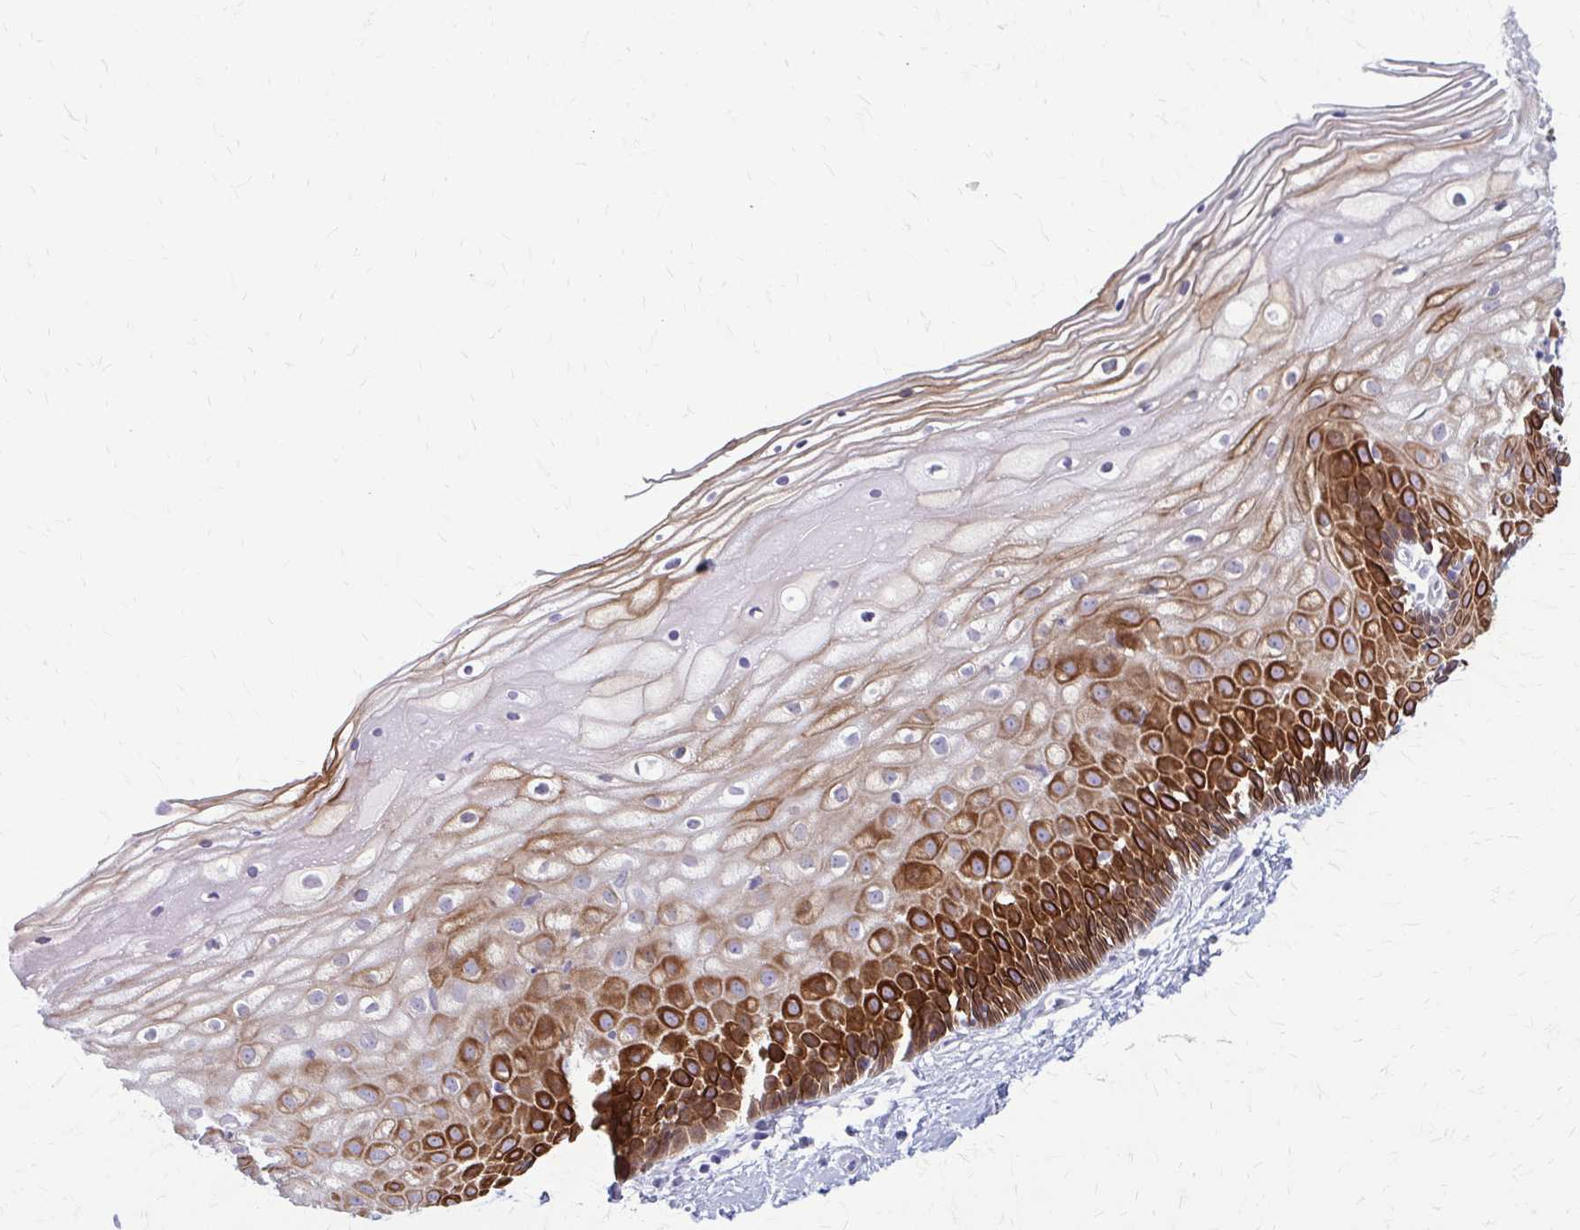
{"staining": {"intensity": "negative", "quantity": "none", "location": "none"}, "tissue": "cervix", "cell_type": "Glandular cells", "image_type": "normal", "snomed": [{"axis": "morphology", "description": "Normal tissue, NOS"}, {"axis": "topography", "description": "Cervix"}], "caption": "There is no significant staining in glandular cells of cervix. The staining was performed using DAB to visualize the protein expression in brown, while the nuclei were stained in blue with hematoxylin (Magnification: 20x).", "gene": "KRT5", "patient": {"sex": "female", "age": 36}}